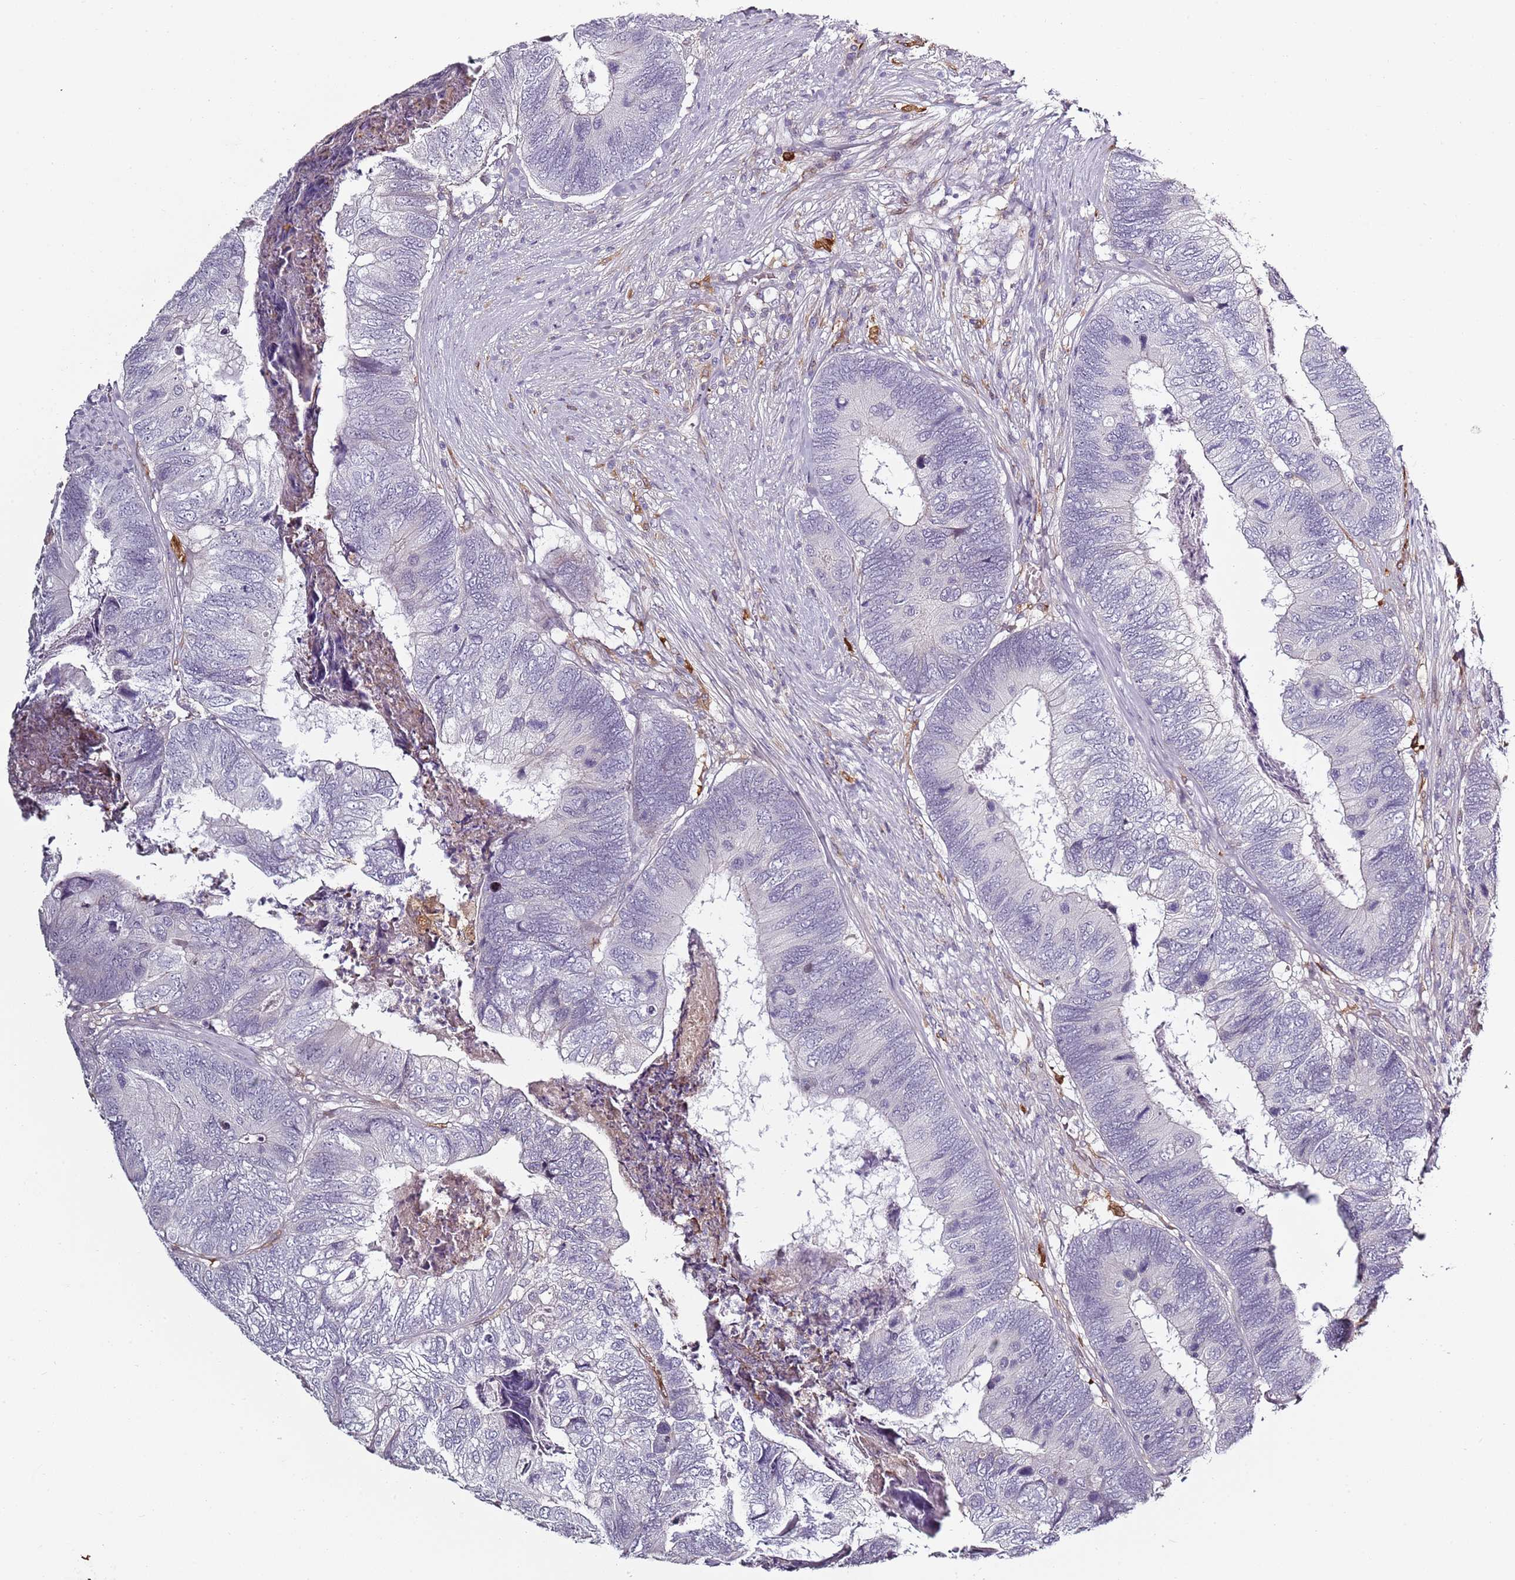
{"staining": {"intensity": "negative", "quantity": "none", "location": "none"}, "tissue": "colorectal cancer", "cell_type": "Tumor cells", "image_type": "cancer", "snomed": [{"axis": "morphology", "description": "Adenocarcinoma, NOS"}, {"axis": "topography", "description": "Colon"}], "caption": "The immunohistochemistry (IHC) histopathology image has no significant staining in tumor cells of colorectal cancer (adenocarcinoma) tissue.", "gene": "CC2D2B", "patient": {"sex": "female", "age": 67}}